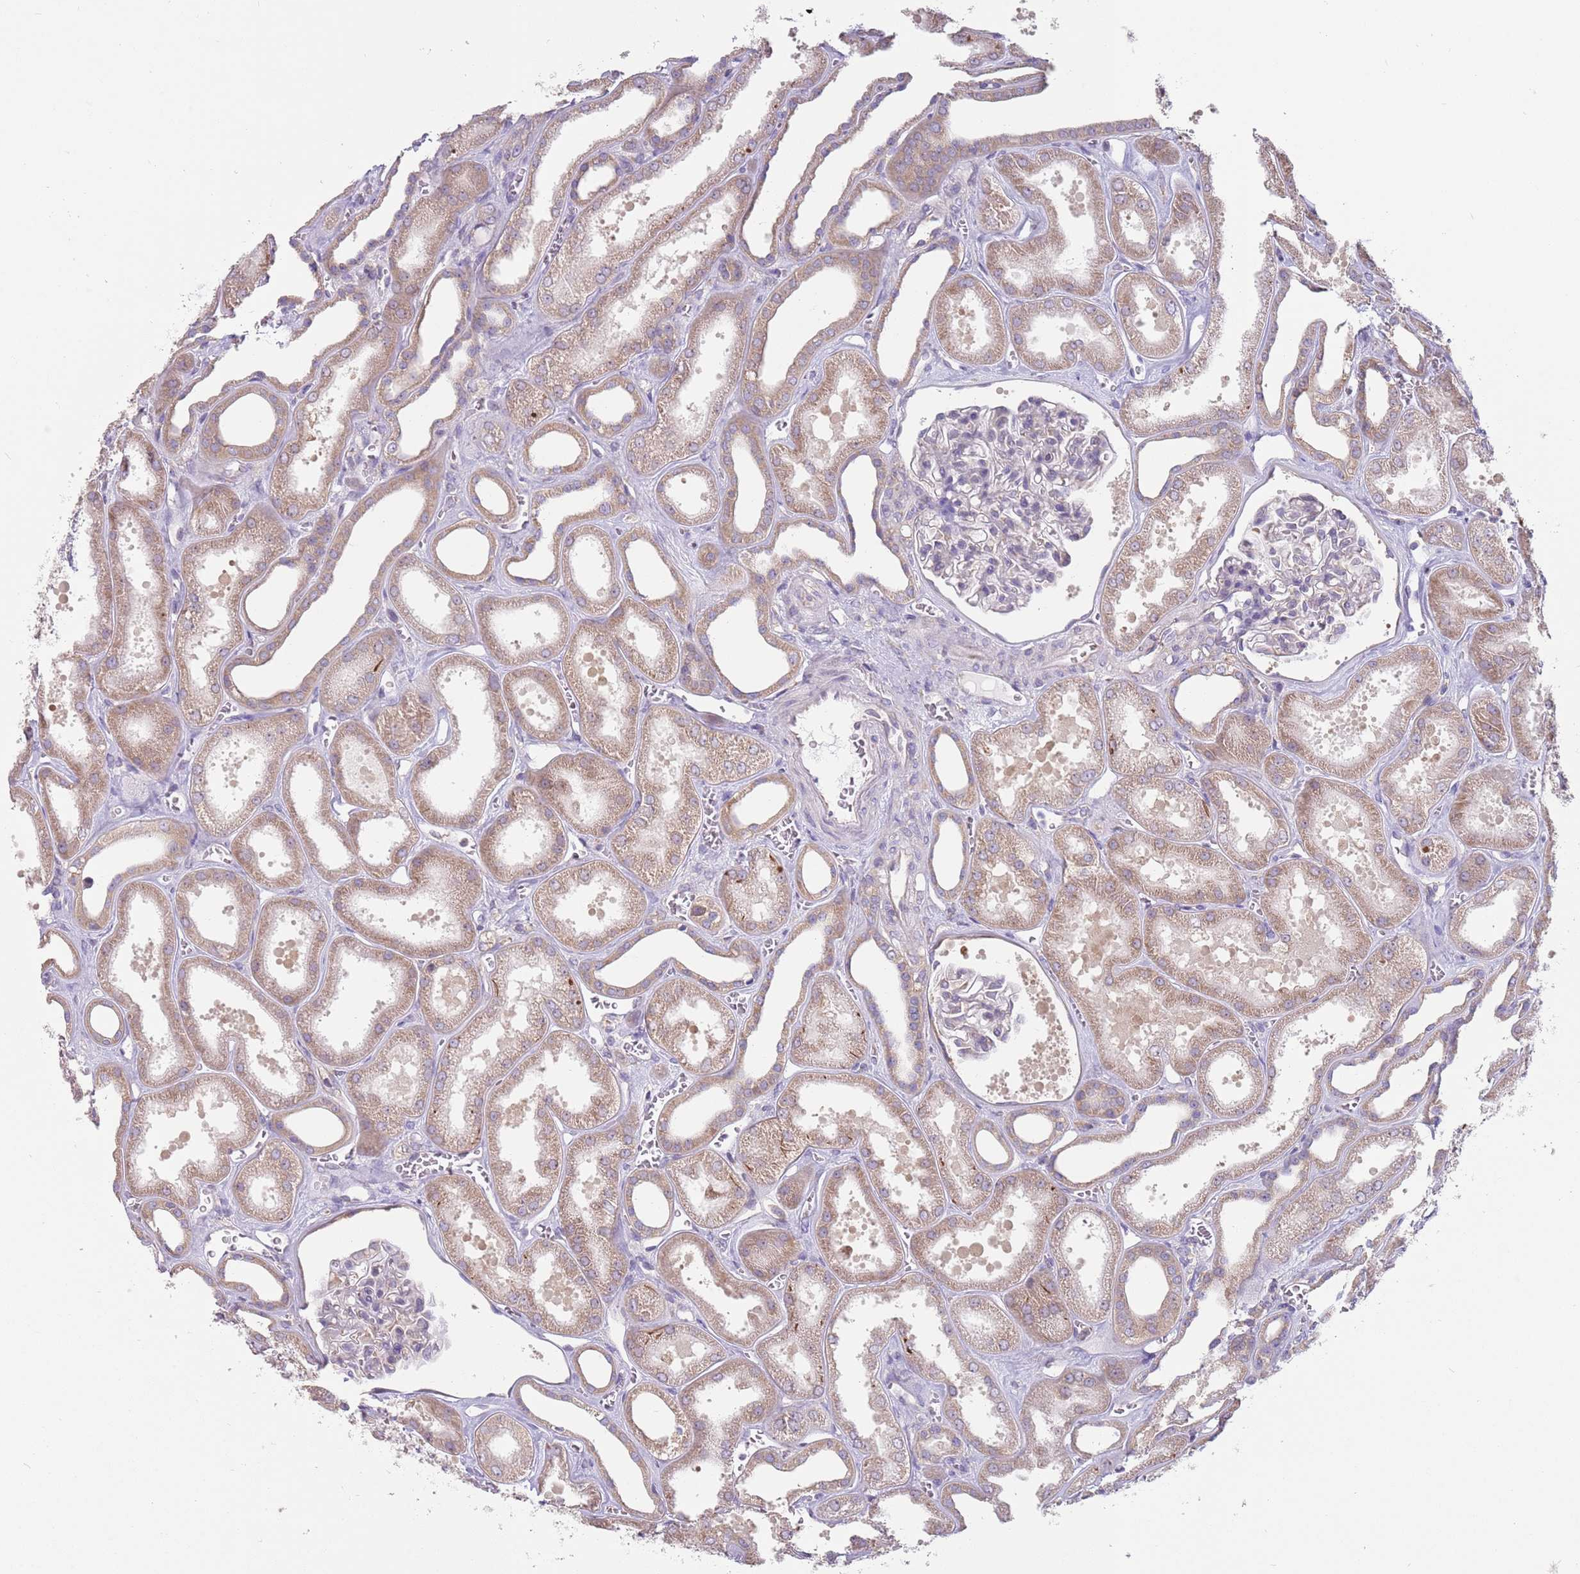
{"staining": {"intensity": "negative", "quantity": "none", "location": "none"}, "tissue": "kidney", "cell_type": "Cells in glomeruli", "image_type": "normal", "snomed": [{"axis": "morphology", "description": "Normal tissue, NOS"}, {"axis": "morphology", "description": "Adenocarcinoma, NOS"}, {"axis": "topography", "description": "Kidney"}], "caption": "IHC image of unremarkable kidney: kidney stained with DAB shows no significant protein positivity in cells in glomeruli.", "gene": "RPL17", "patient": {"sex": "female", "age": 68}}